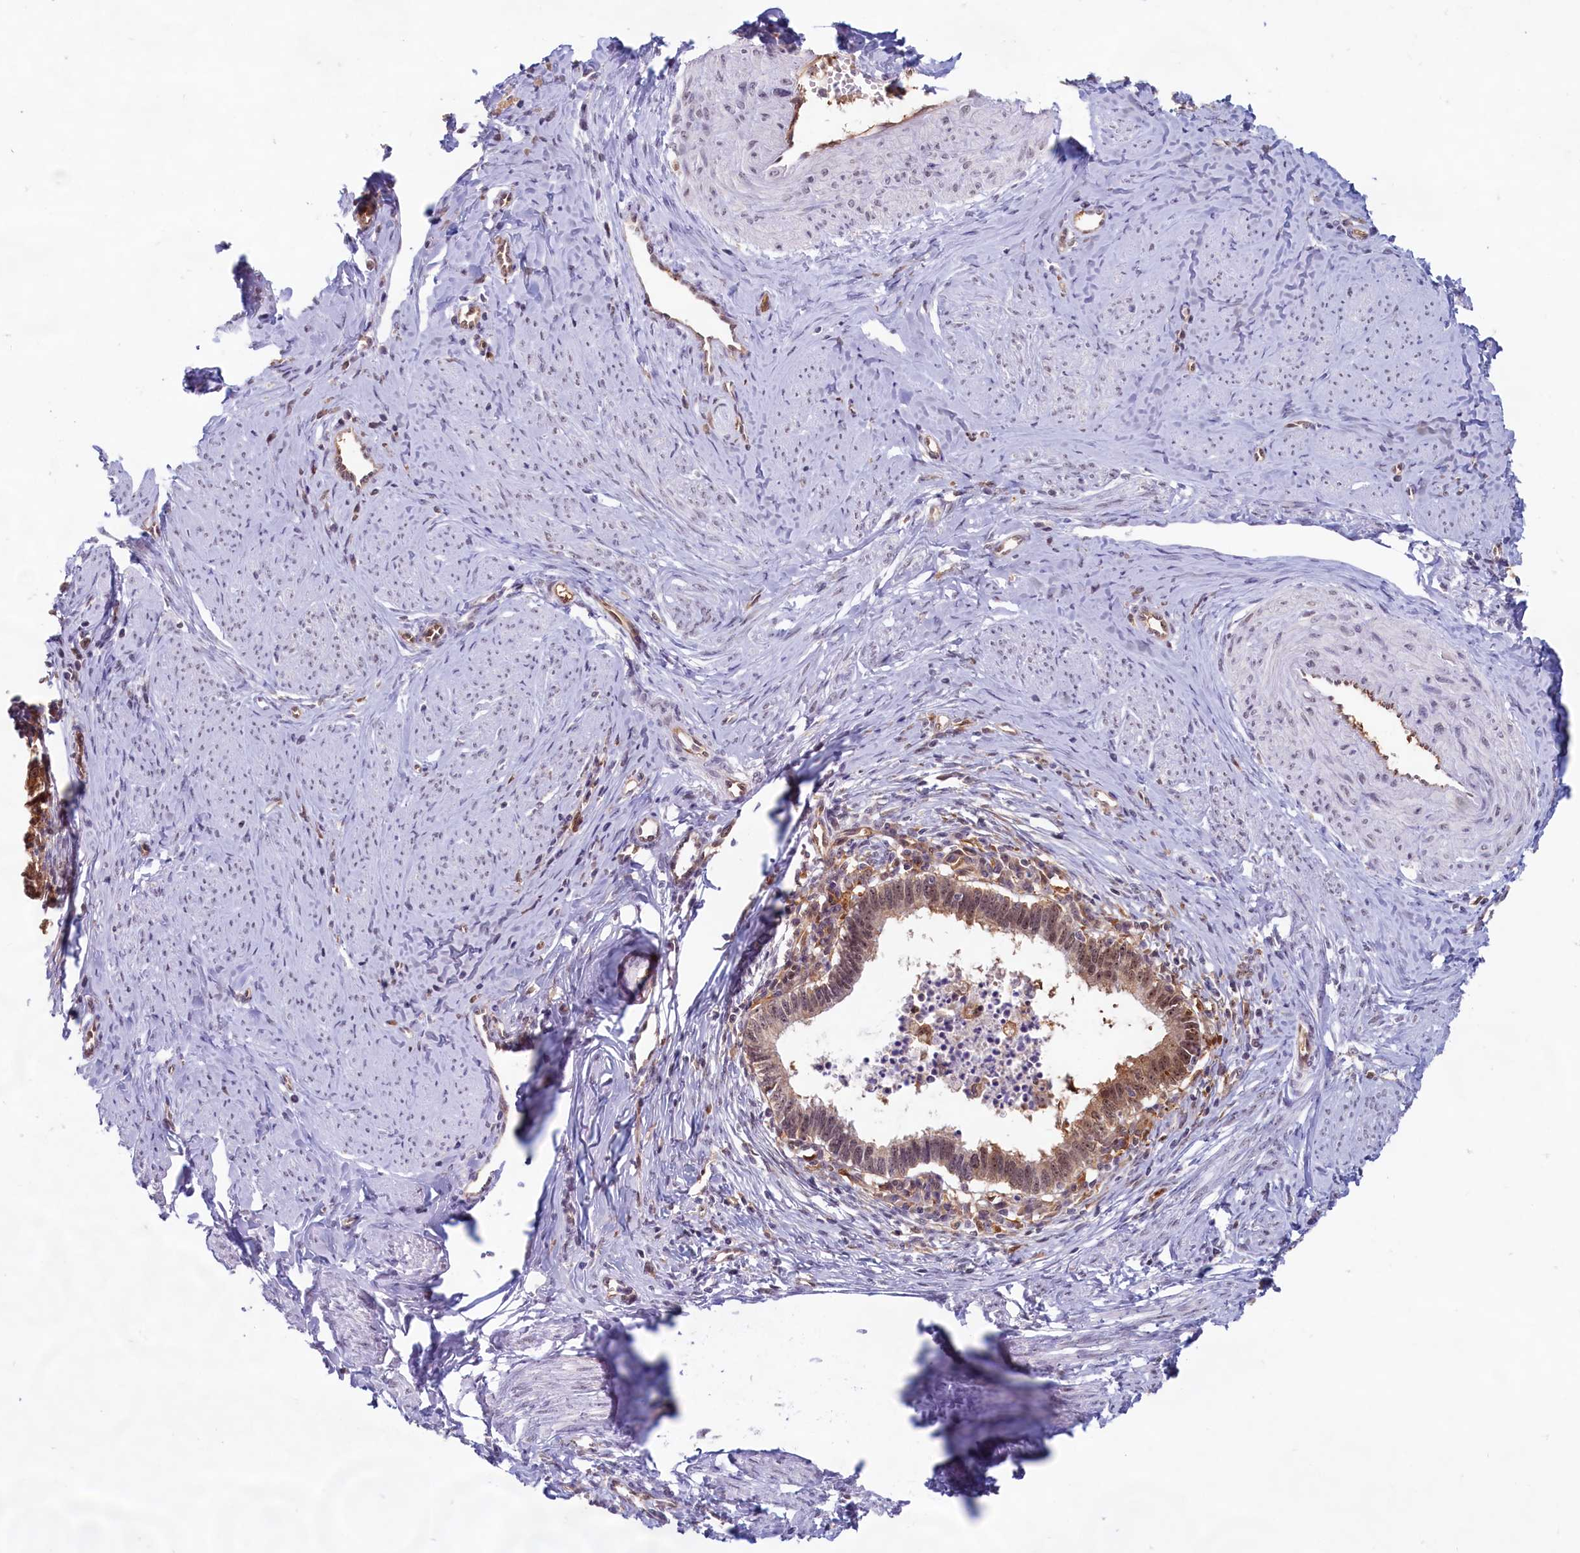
{"staining": {"intensity": "moderate", "quantity": ">75%", "location": "cytoplasmic/membranous,nuclear"}, "tissue": "cervical cancer", "cell_type": "Tumor cells", "image_type": "cancer", "snomed": [{"axis": "morphology", "description": "Adenocarcinoma, NOS"}, {"axis": "topography", "description": "Cervix"}], "caption": "DAB immunohistochemical staining of human adenocarcinoma (cervical) displays moderate cytoplasmic/membranous and nuclear protein positivity in approximately >75% of tumor cells.", "gene": "C1D", "patient": {"sex": "female", "age": 36}}